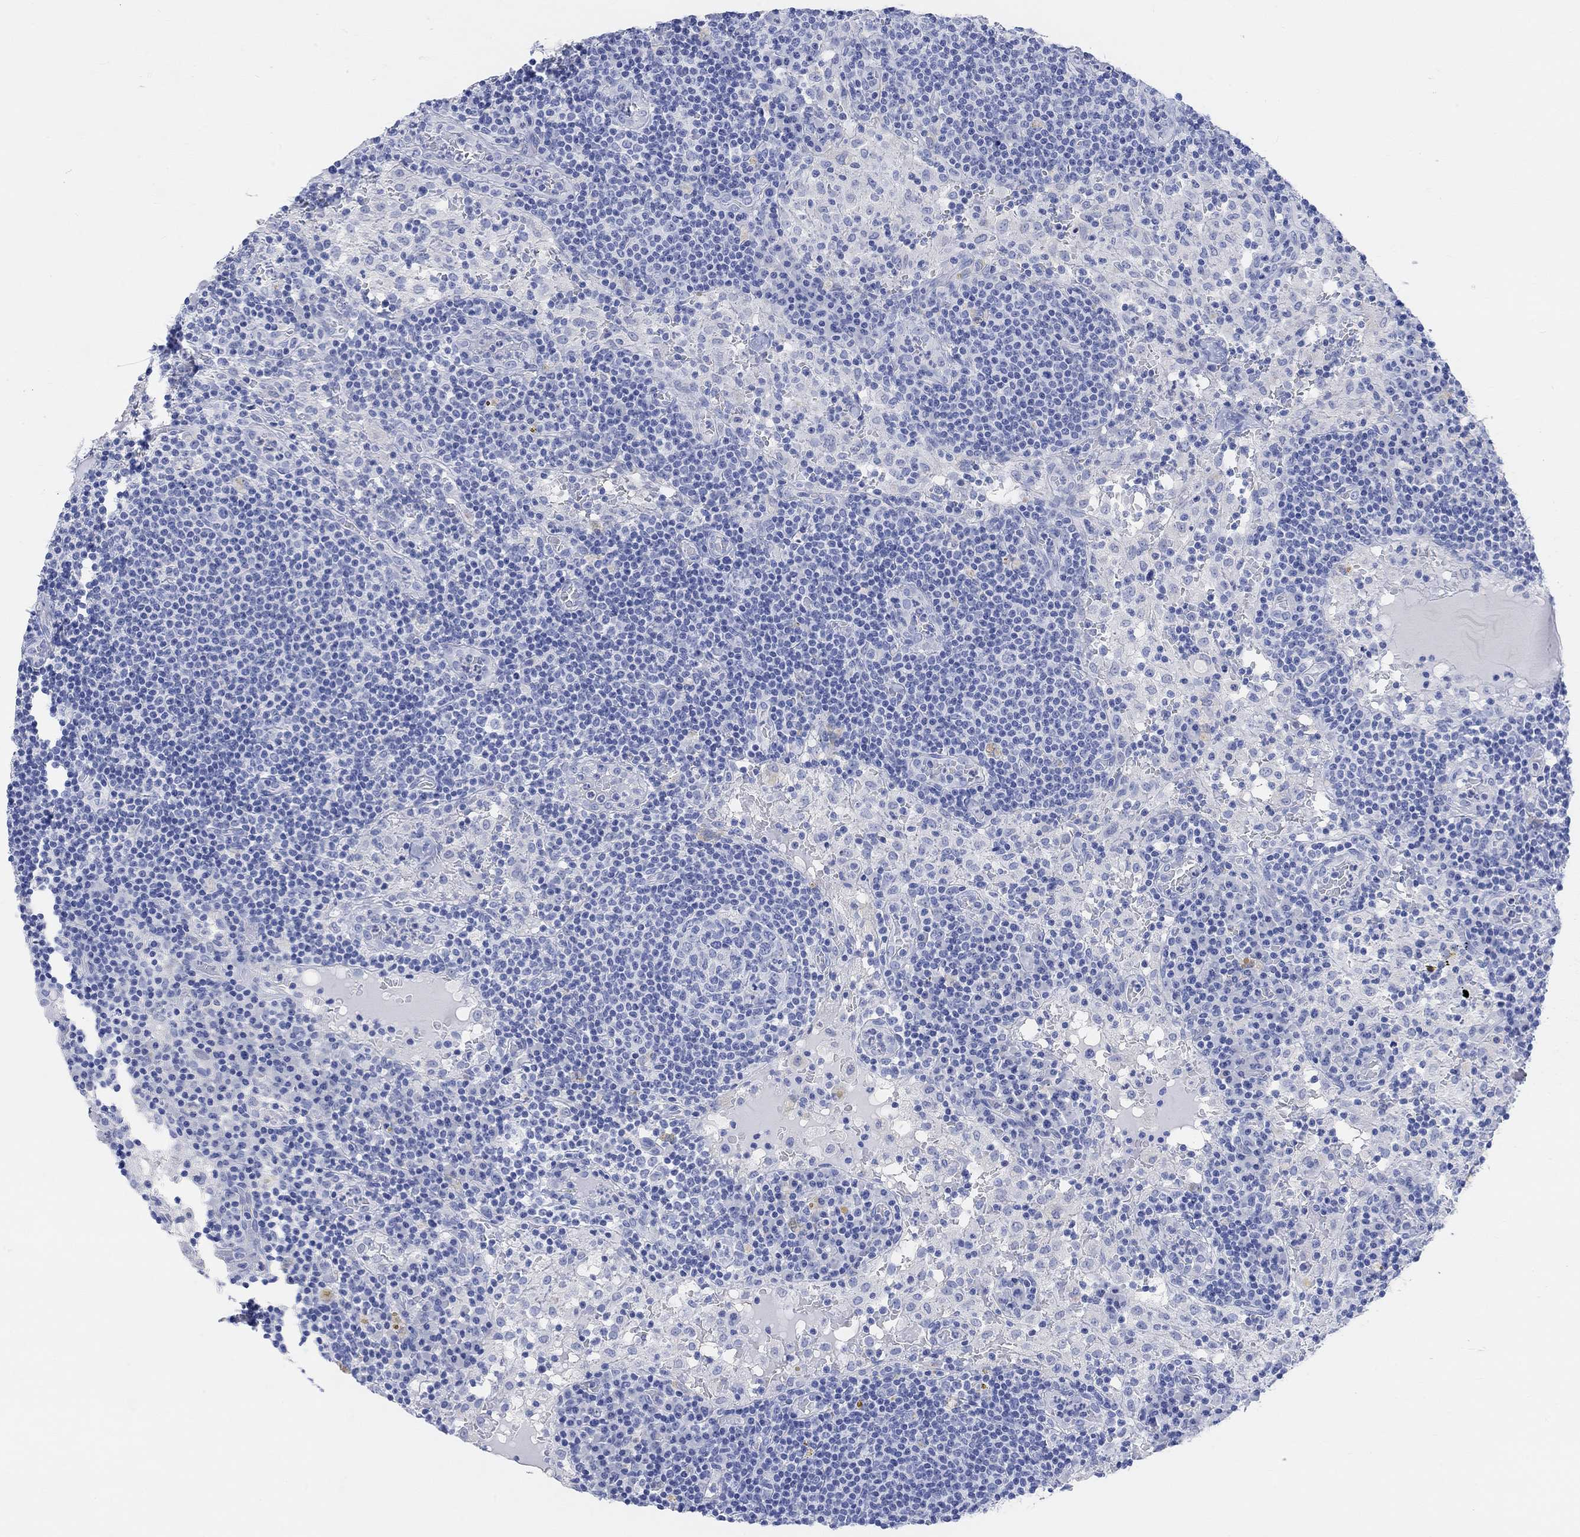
{"staining": {"intensity": "negative", "quantity": "none", "location": "none"}, "tissue": "lymph node", "cell_type": "Germinal center cells", "image_type": "normal", "snomed": [{"axis": "morphology", "description": "Normal tissue, NOS"}, {"axis": "topography", "description": "Lymph node"}], "caption": "Micrograph shows no protein staining in germinal center cells of unremarkable lymph node. (DAB immunohistochemistry (IHC) visualized using brightfield microscopy, high magnification).", "gene": "ENO4", "patient": {"sex": "male", "age": 62}}